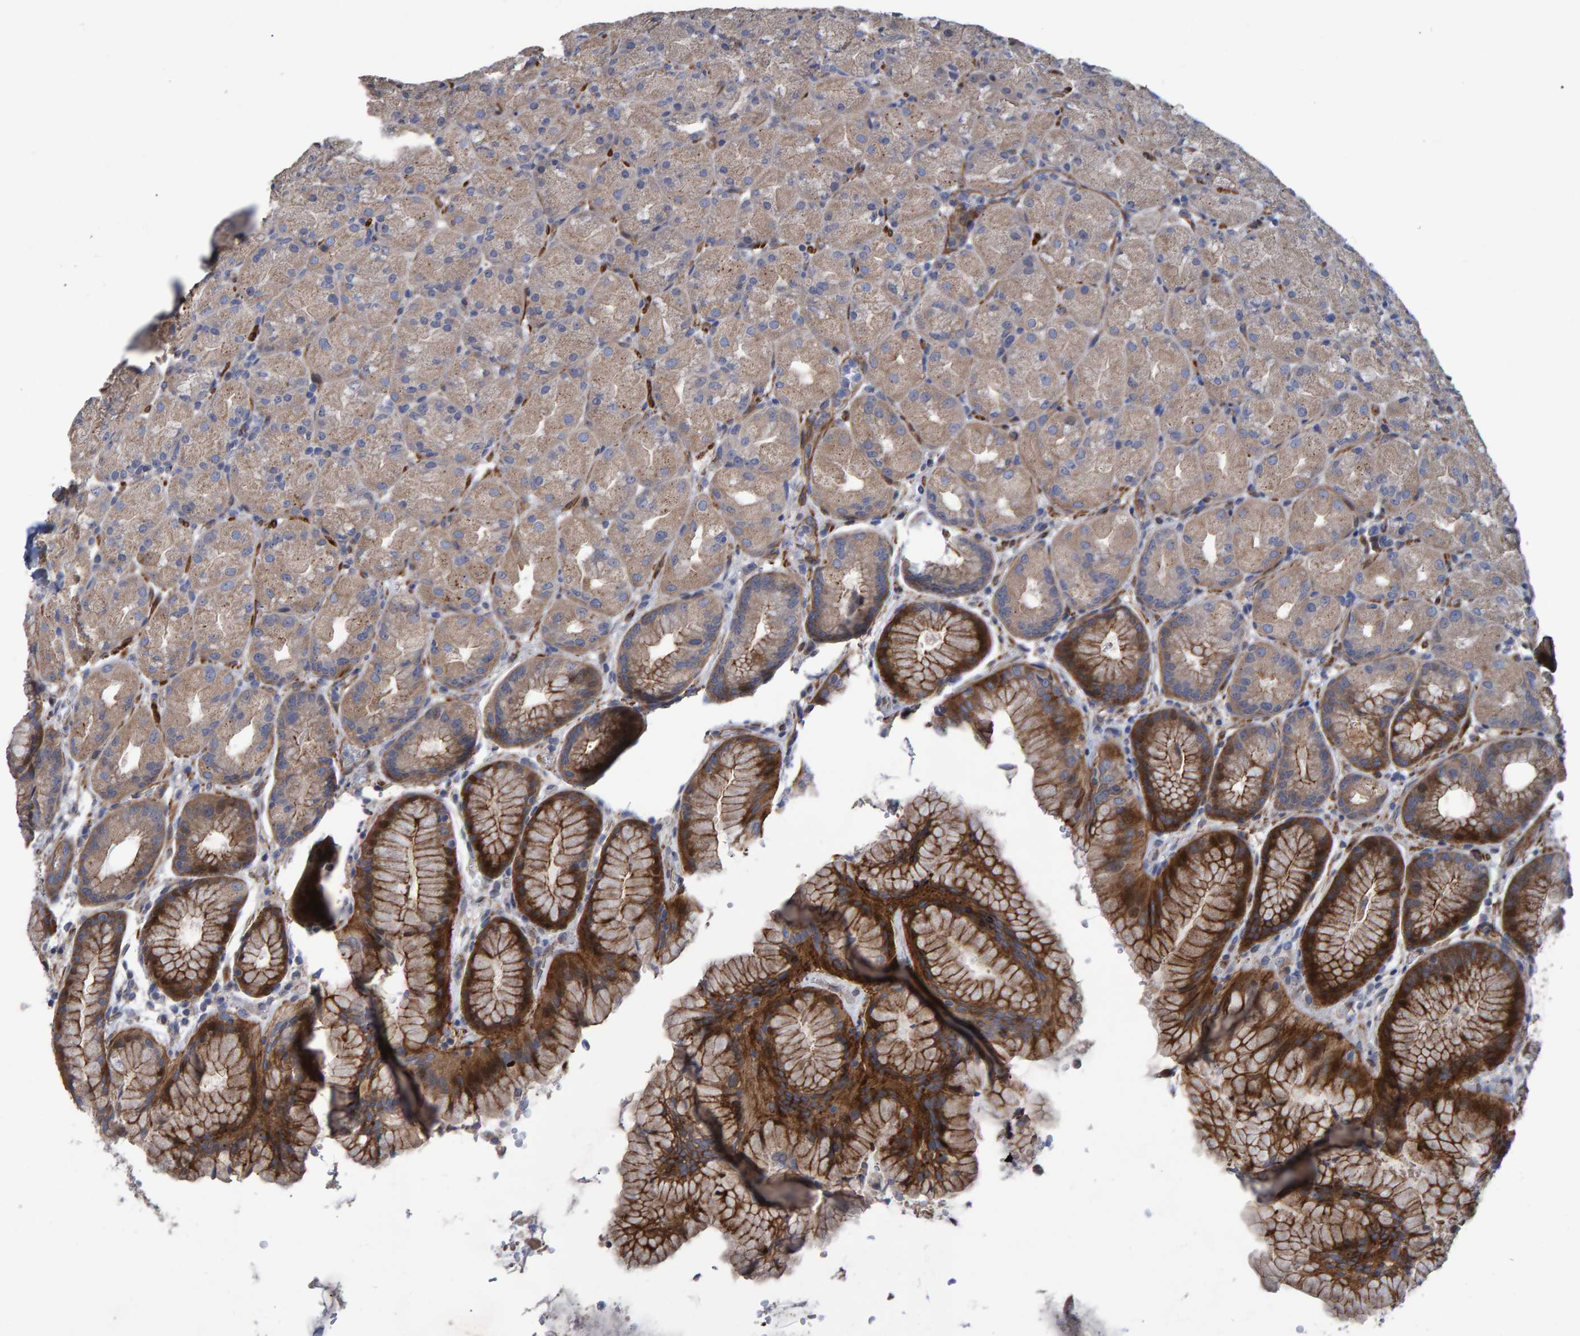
{"staining": {"intensity": "strong", "quantity": "25%-75%", "location": "cytoplasmic/membranous"}, "tissue": "stomach", "cell_type": "Glandular cells", "image_type": "normal", "snomed": [{"axis": "morphology", "description": "Normal tissue, NOS"}, {"axis": "topography", "description": "Stomach, upper"}, {"axis": "topography", "description": "Stomach"}], "caption": "Benign stomach reveals strong cytoplasmic/membranous expression in about 25%-75% of glandular cells.", "gene": "SLIT2", "patient": {"sex": "male", "age": 48}}